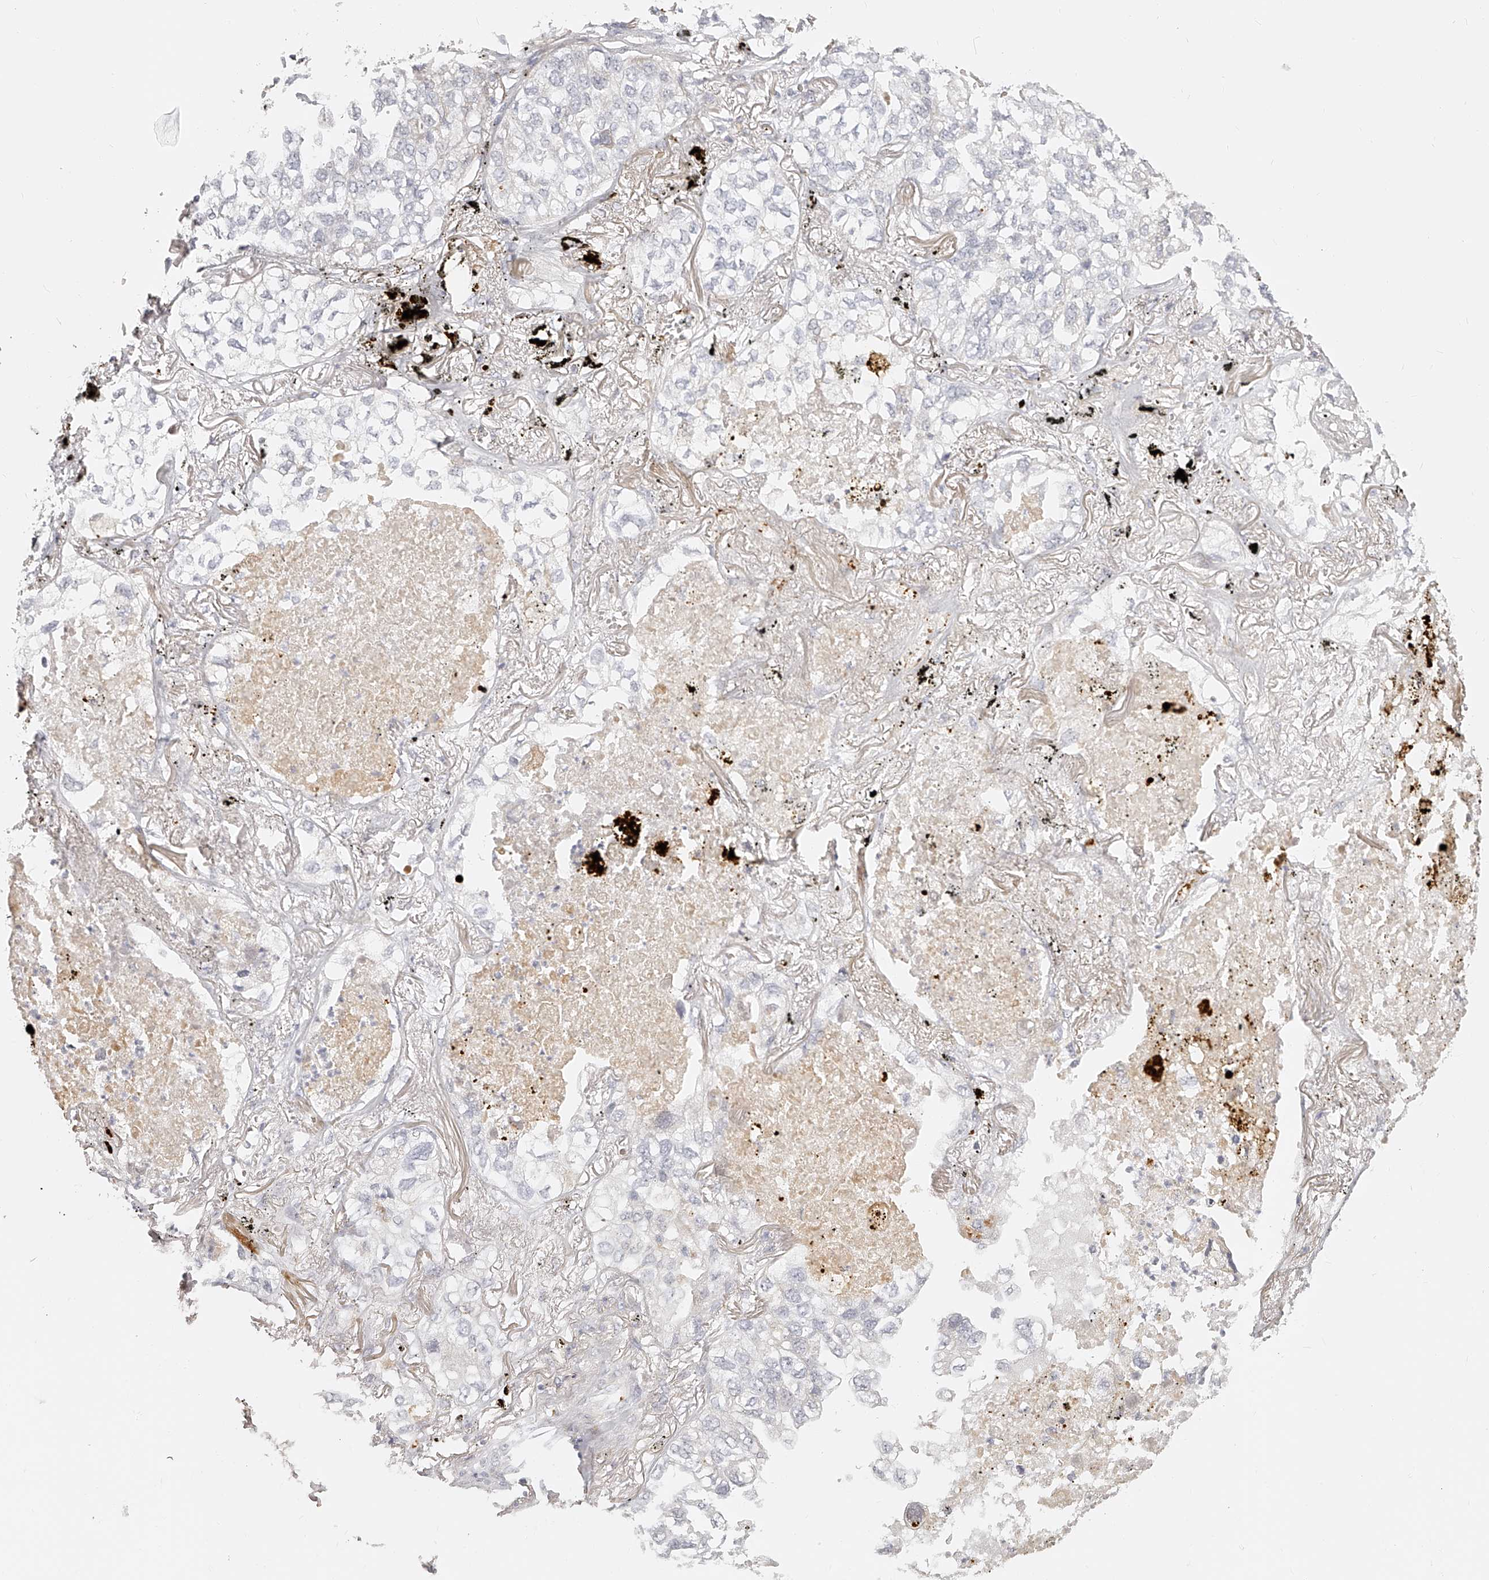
{"staining": {"intensity": "negative", "quantity": "none", "location": "none"}, "tissue": "lung cancer", "cell_type": "Tumor cells", "image_type": "cancer", "snomed": [{"axis": "morphology", "description": "Adenocarcinoma, NOS"}, {"axis": "topography", "description": "Lung"}], "caption": "IHC histopathology image of human lung adenocarcinoma stained for a protein (brown), which reveals no staining in tumor cells.", "gene": "ITGB3", "patient": {"sex": "male", "age": 65}}